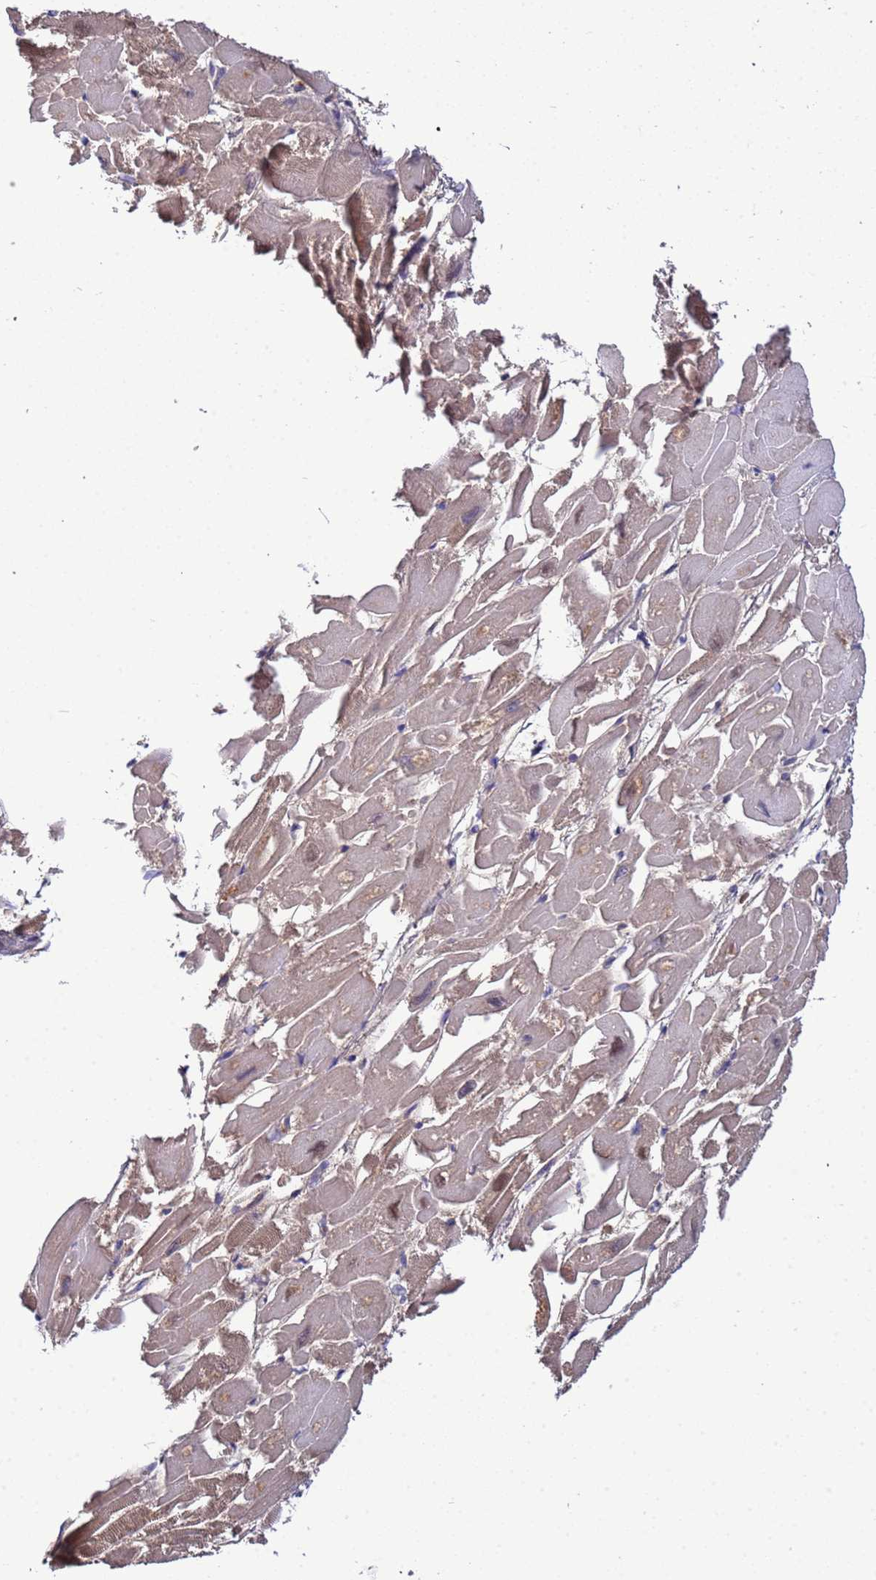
{"staining": {"intensity": "moderate", "quantity": "<25%", "location": "nuclear"}, "tissue": "heart muscle", "cell_type": "Cardiomyocytes", "image_type": "normal", "snomed": [{"axis": "morphology", "description": "Normal tissue, NOS"}, {"axis": "topography", "description": "Heart"}], "caption": "Heart muscle stained for a protein exhibits moderate nuclear positivity in cardiomyocytes. (IHC, brightfield microscopy, high magnification).", "gene": "H1", "patient": {"sex": "male", "age": 54}}